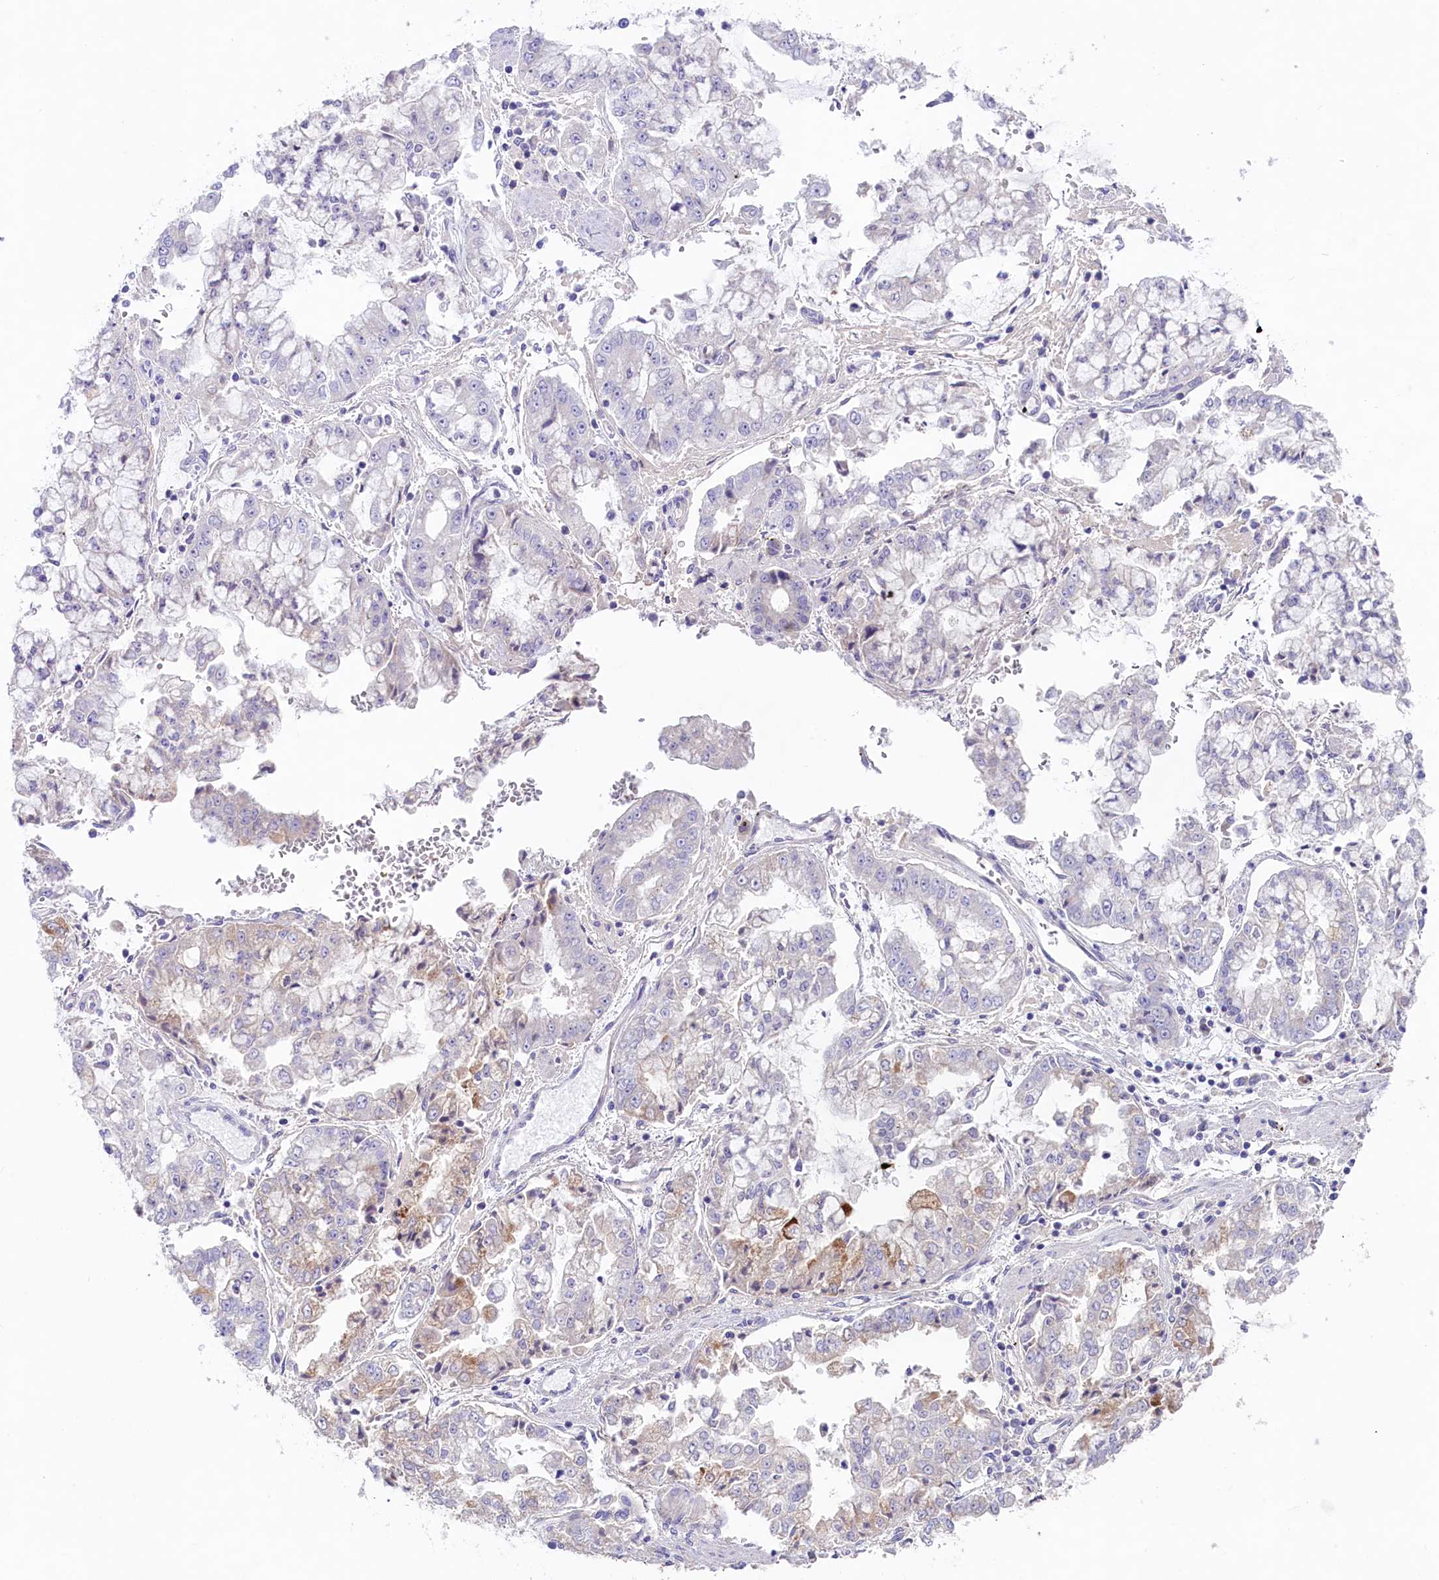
{"staining": {"intensity": "negative", "quantity": "none", "location": "none"}, "tissue": "stomach cancer", "cell_type": "Tumor cells", "image_type": "cancer", "snomed": [{"axis": "morphology", "description": "Adenocarcinoma, NOS"}, {"axis": "topography", "description": "Stomach"}], "caption": "The image exhibits no significant expression in tumor cells of stomach adenocarcinoma.", "gene": "CD99L2", "patient": {"sex": "male", "age": 76}}